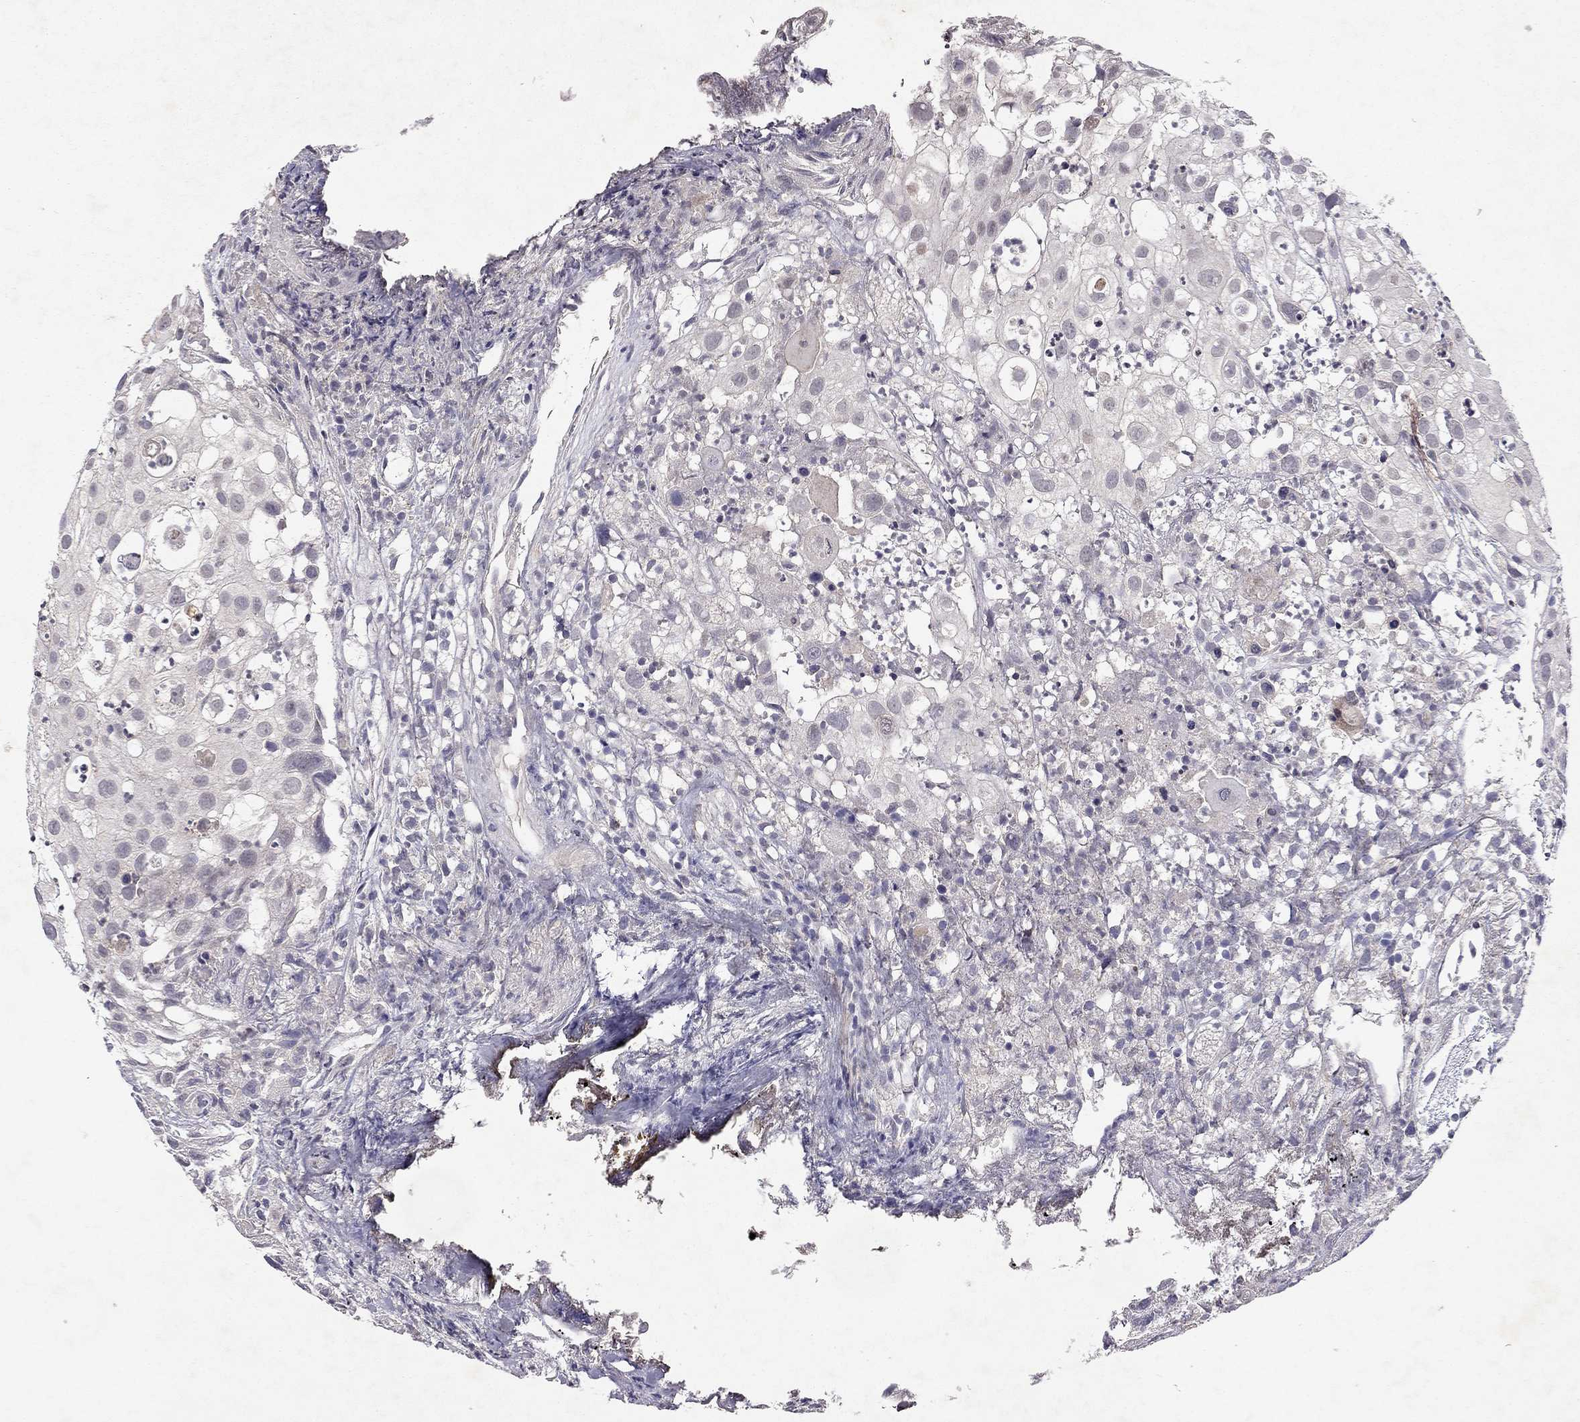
{"staining": {"intensity": "negative", "quantity": "none", "location": "none"}, "tissue": "urothelial cancer", "cell_type": "Tumor cells", "image_type": "cancer", "snomed": [{"axis": "morphology", "description": "Urothelial carcinoma, High grade"}, {"axis": "topography", "description": "Urinary bladder"}], "caption": "The IHC micrograph has no significant staining in tumor cells of urothelial cancer tissue.", "gene": "ESR2", "patient": {"sex": "female", "age": 79}}